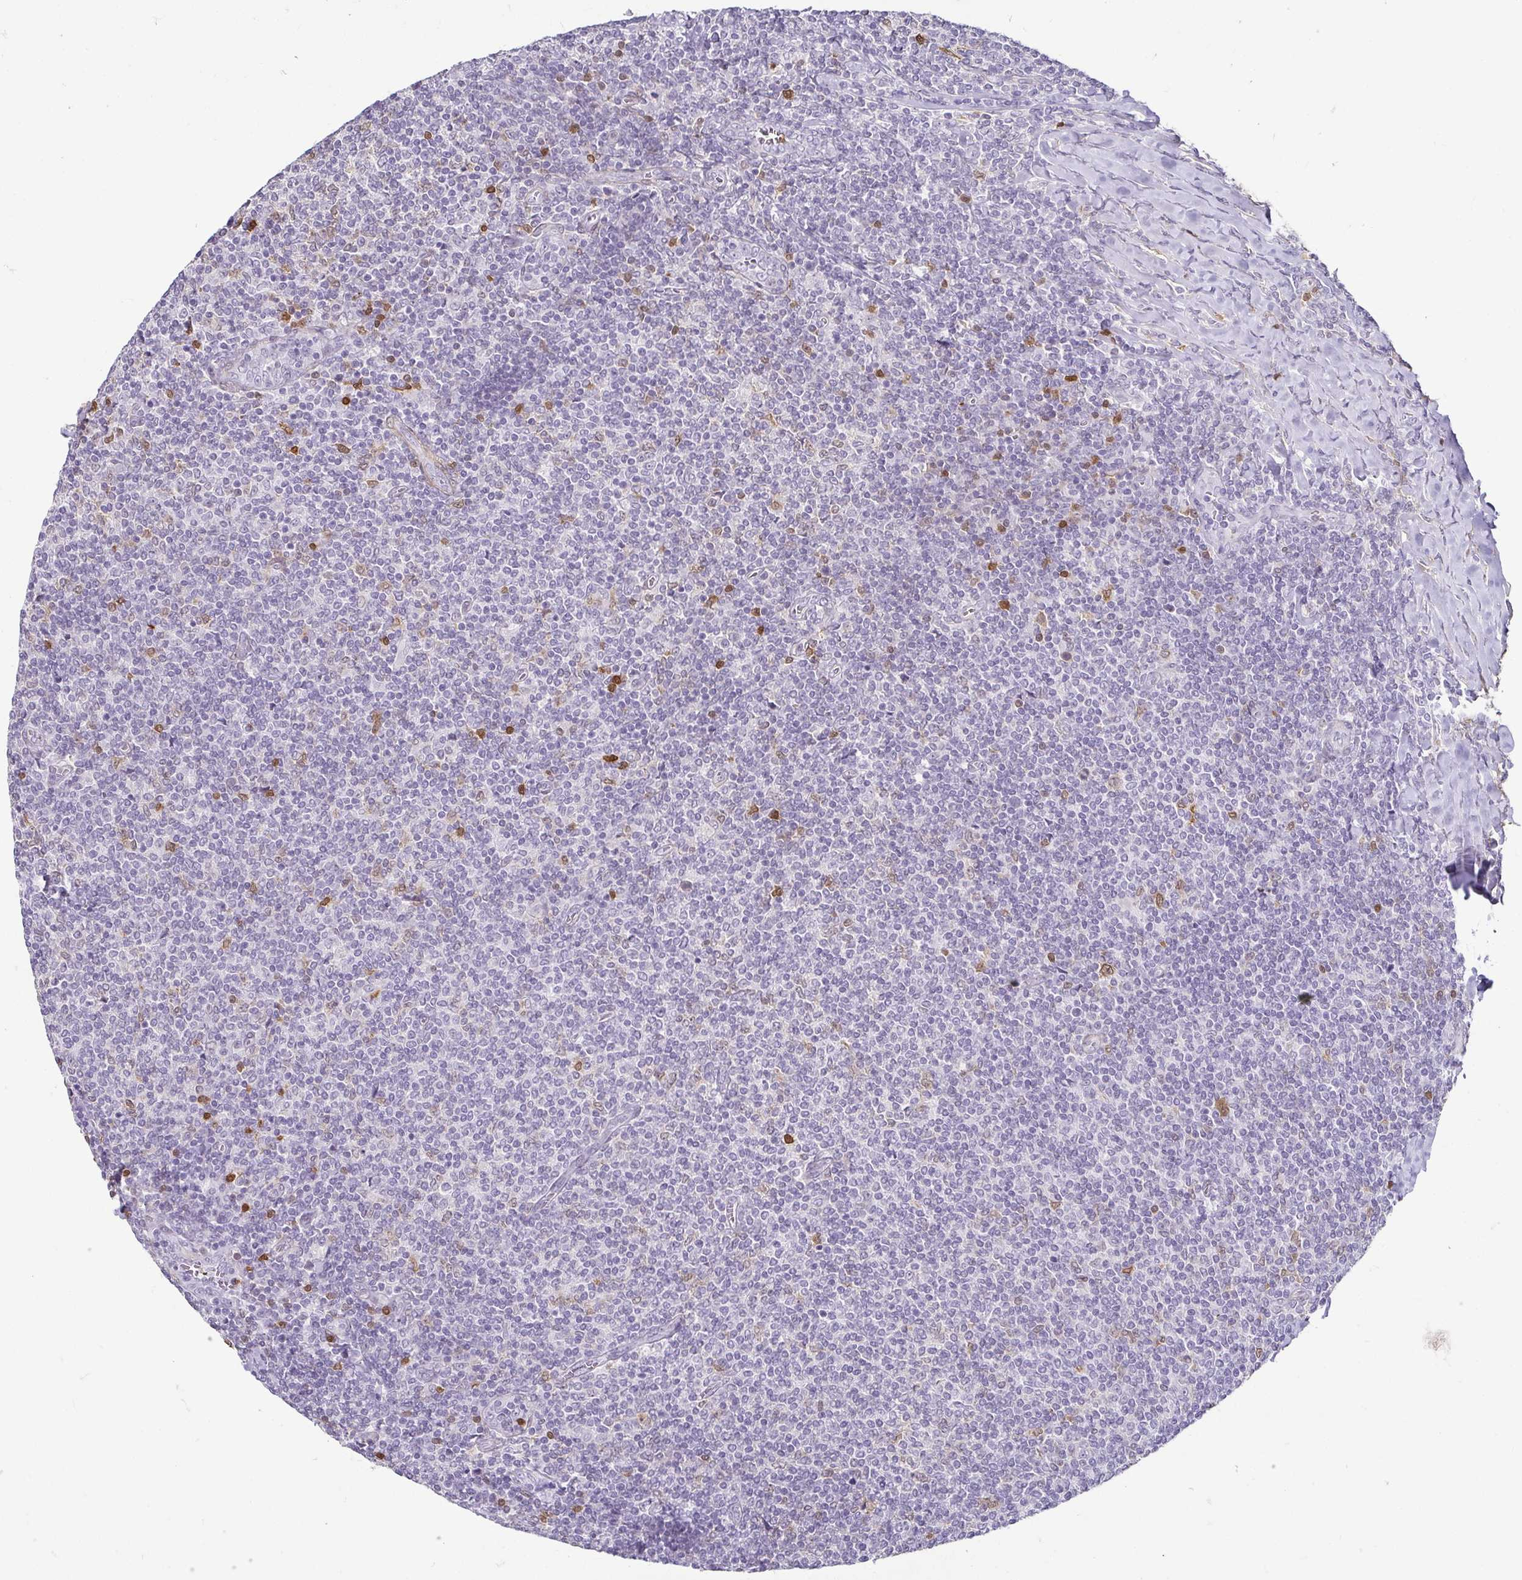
{"staining": {"intensity": "negative", "quantity": "none", "location": "none"}, "tissue": "lymphoma", "cell_type": "Tumor cells", "image_type": "cancer", "snomed": [{"axis": "morphology", "description": "Malignant lymphoma, non-Hodgkin's type, Low grade"}, {"axis": "topography", "description": "Lymph node"}], "caption": "High power microscopy photomicrograph of an immunohistochemistry micrograph of lymphoma, revealing no significant expression in tumor cells. (Stains: DAB (3,3'-diaminobenzidine) IHC with hematoxylin counter stain, Microscopy: brightfield microscopy at high magnification).", "gene": "HOPX", "patient": {"sex": "male", "age": 52}}